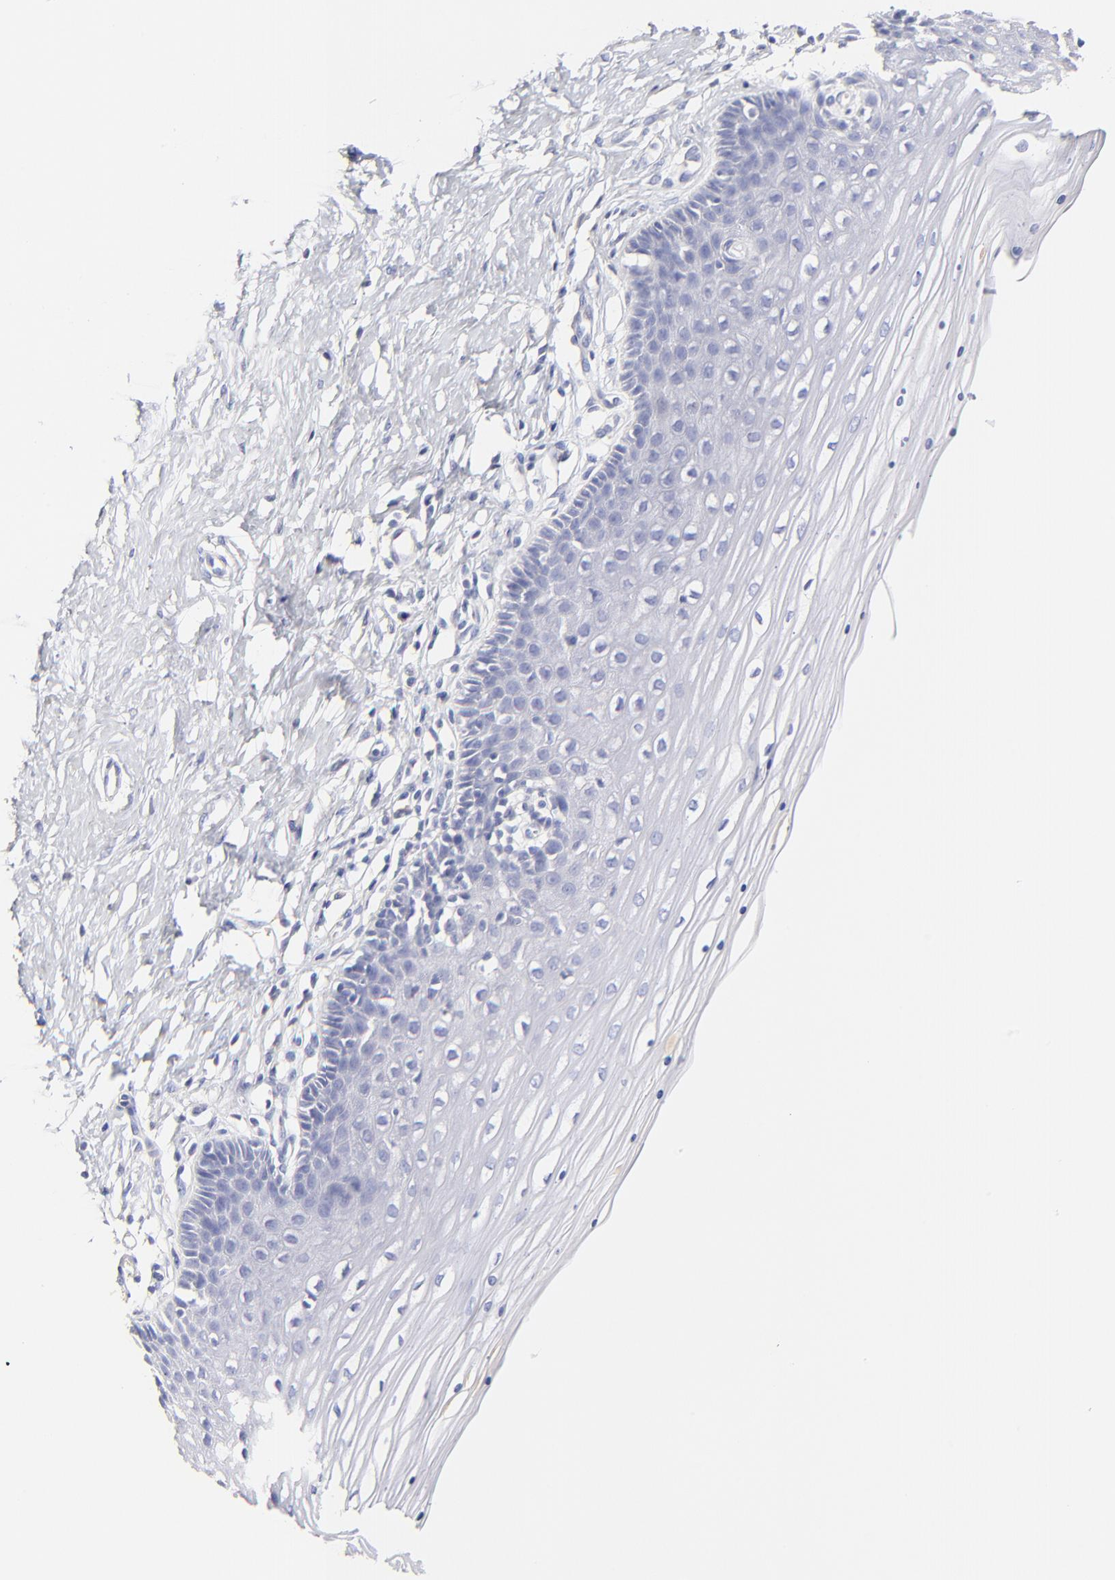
{"staining": {"intensity": "negative", "quantity": "none", "location": "none"}, "tissue": "cervix", "cell_type": "Glandular cells", "image_type": "normal", "snomed": [{"axis": "morphology", "description": "Normal tissue, NOS"}, {"axis": "topography", "description": "Cervix"}], "caption": "Glandular cells show no significant protein expression in normal cervix. (Stains: DAB IHC with hematoxylin counter stain, Microscopy: brightfield microscopy at high magnification).", "gene": "ASB9", "patient": {"sex": "female", "age": 39}}